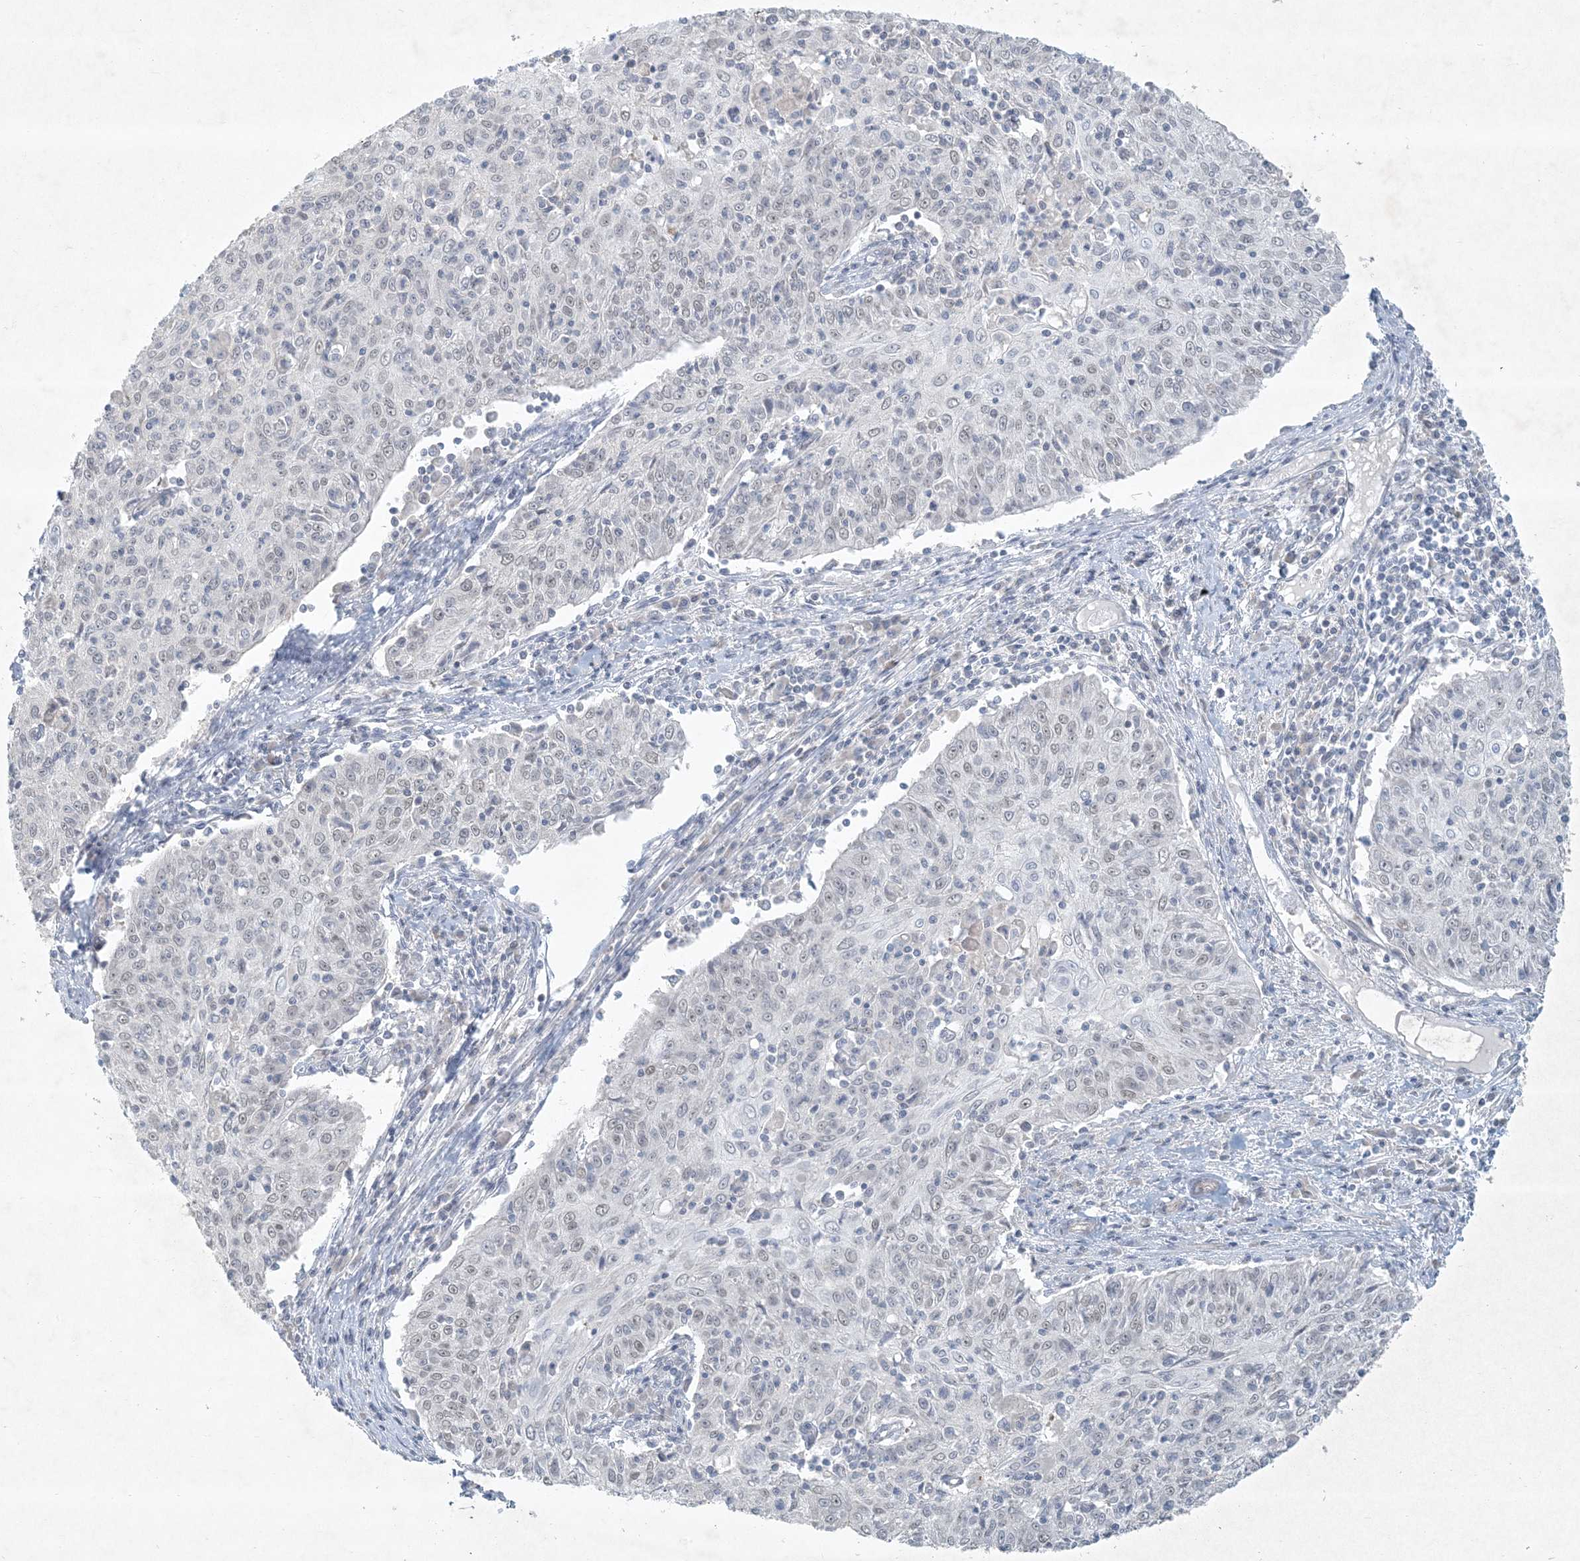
{"staining": {"intensity": "negative", "quantity": "none", "location": "none"}, "tissue": "cervical cancer", "cell_type": "Tumor cells", "image_type": "cancer", "snomed": [{"axis": "morphology", "description": "Squamous cell carcinoma, NOS"}, {"axis": "topography", "description": "Cervix"}], "caption": "Tumor cells are negative for brown protein staining in cervical squamous cell carcinoma.", "gene": "BCORL1", "patient": {"sex": "female", "age": 48}}